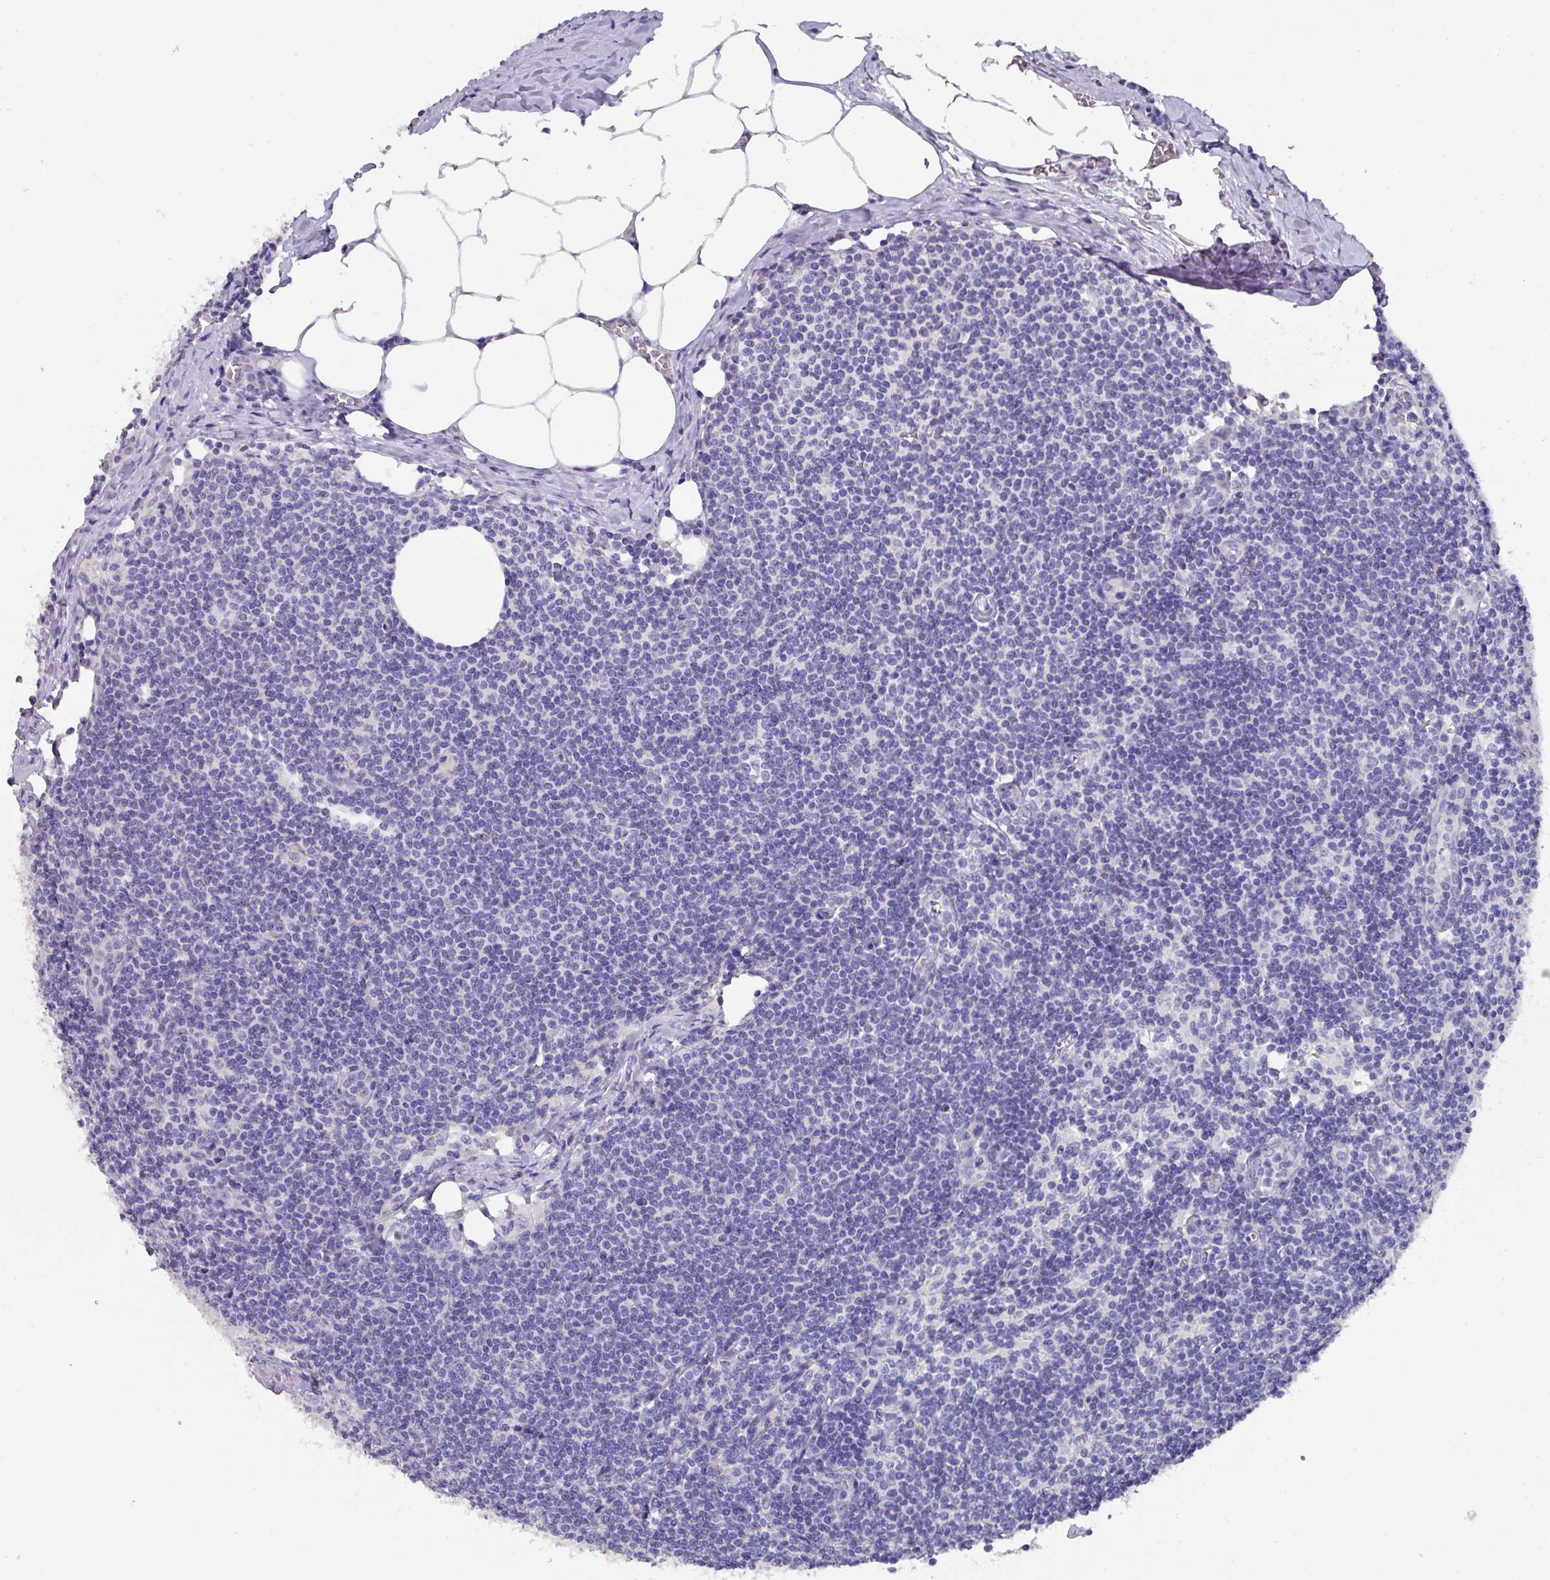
{"staining": {"intensity": "negative", "quantity": "none", "location": "none"}, "tissue": "lymph node", "cell_type": "Germinal center cells", "image_type": "normal", "snomed": [{"axis": "morphology", "description": "Normal tissue, NOS"}, {"axis": "topography", "description": "Lymph node"}], "caption": "IHC histopathology image of unremarkable lymph node: human lymph node stained with DAB (3,3'-diaminobenzidine) exhibits no significant protein positivity in germinal center cells.", "gene": "DAZ1", "patient": {"sex": "female", "age": 59}}